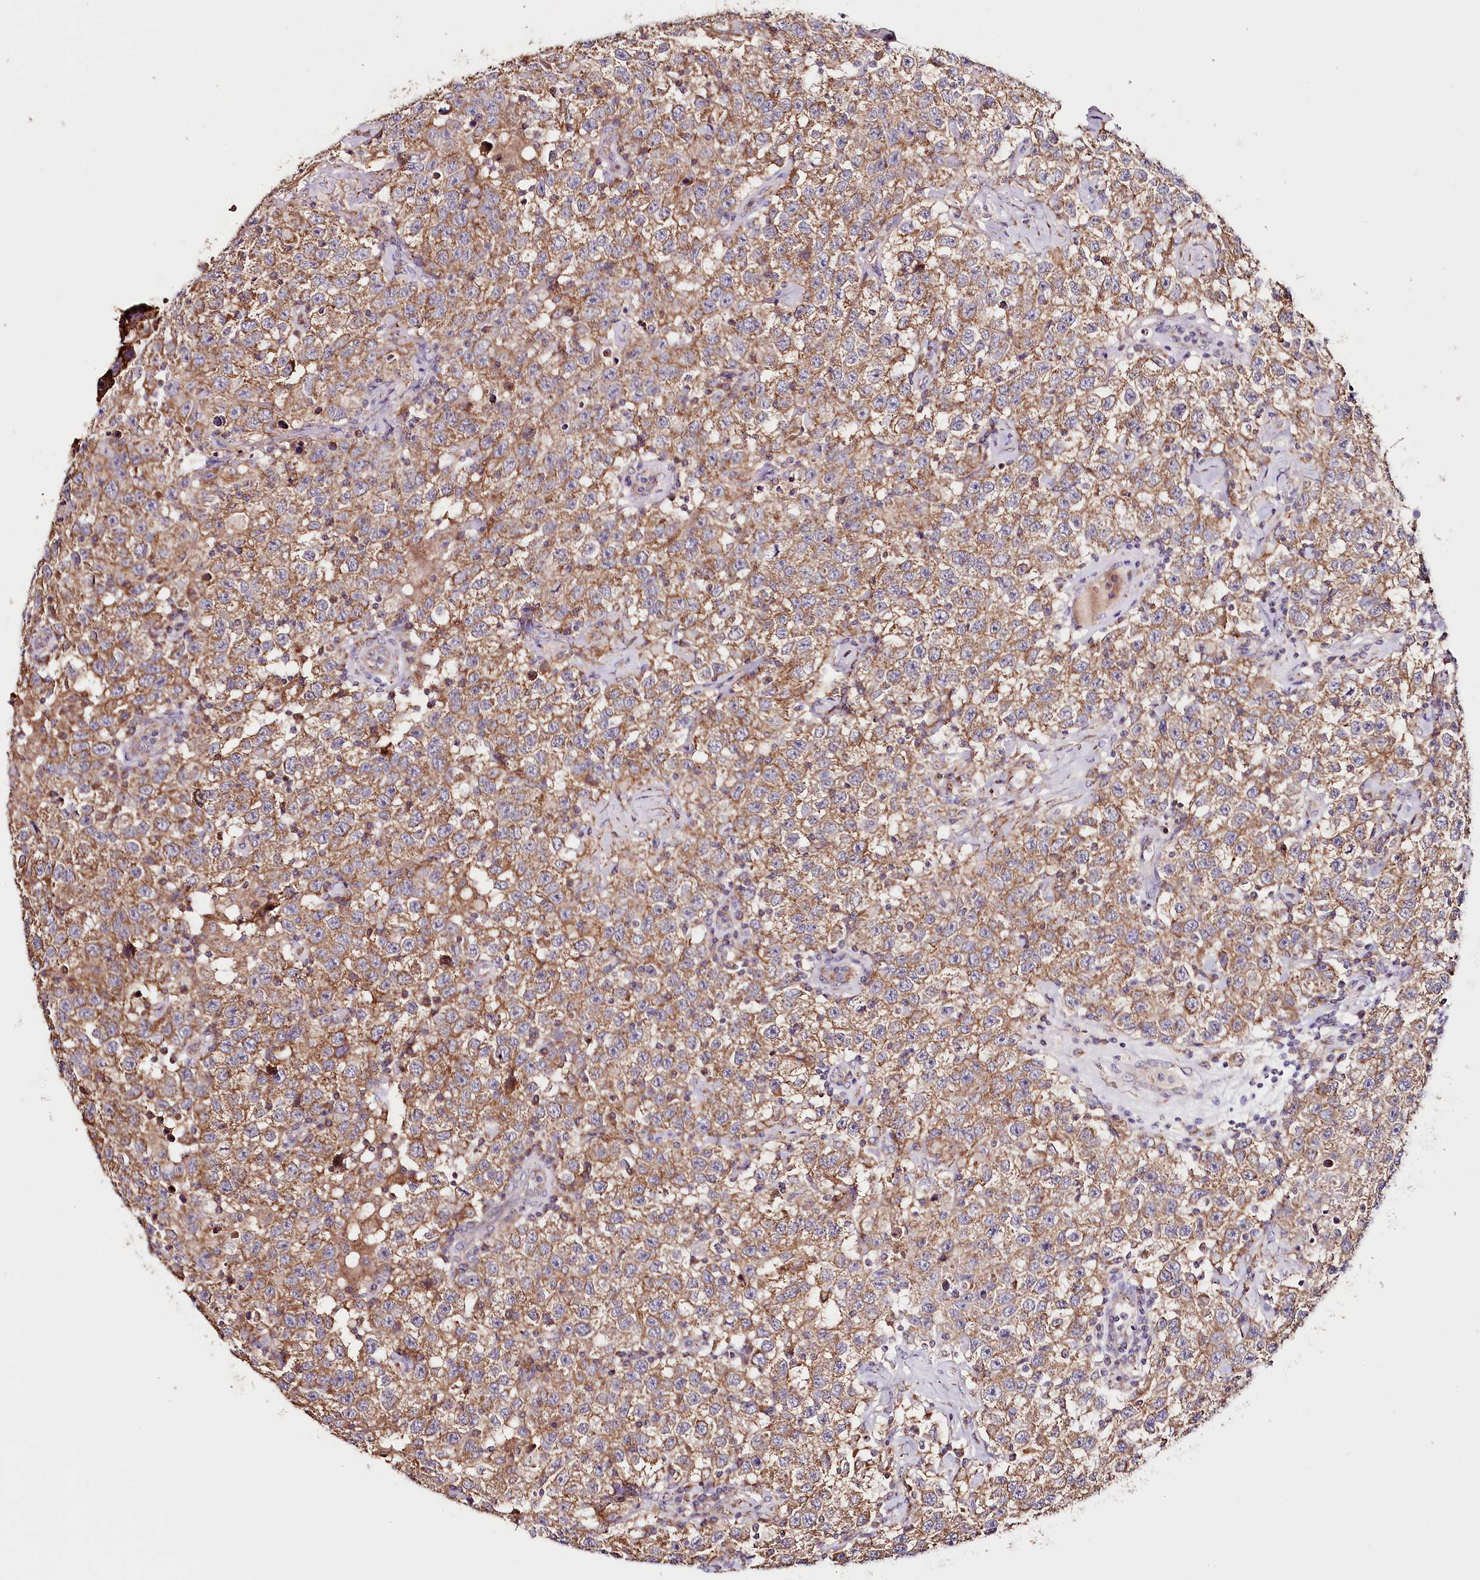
{"staining": {"intensity": "moderate", "quantity": ">75%", "location": "cytoplasmic/membranous"}, "tissue": "testis cancer", "cell_type": "Tumor cells", "image_type": "cancer", "snomed": [{"axis": "morphology", "description": "Seminoma, NOS"}, {"axis": "topography", "description": "Testis"}], "caption": "Moderate cytoplasmic/membranous protein expression is seen in about >75% of tumor cells in seminoma (testis).", "gene": "MMP25", "patient": {"sex": "male", "age": 41}}